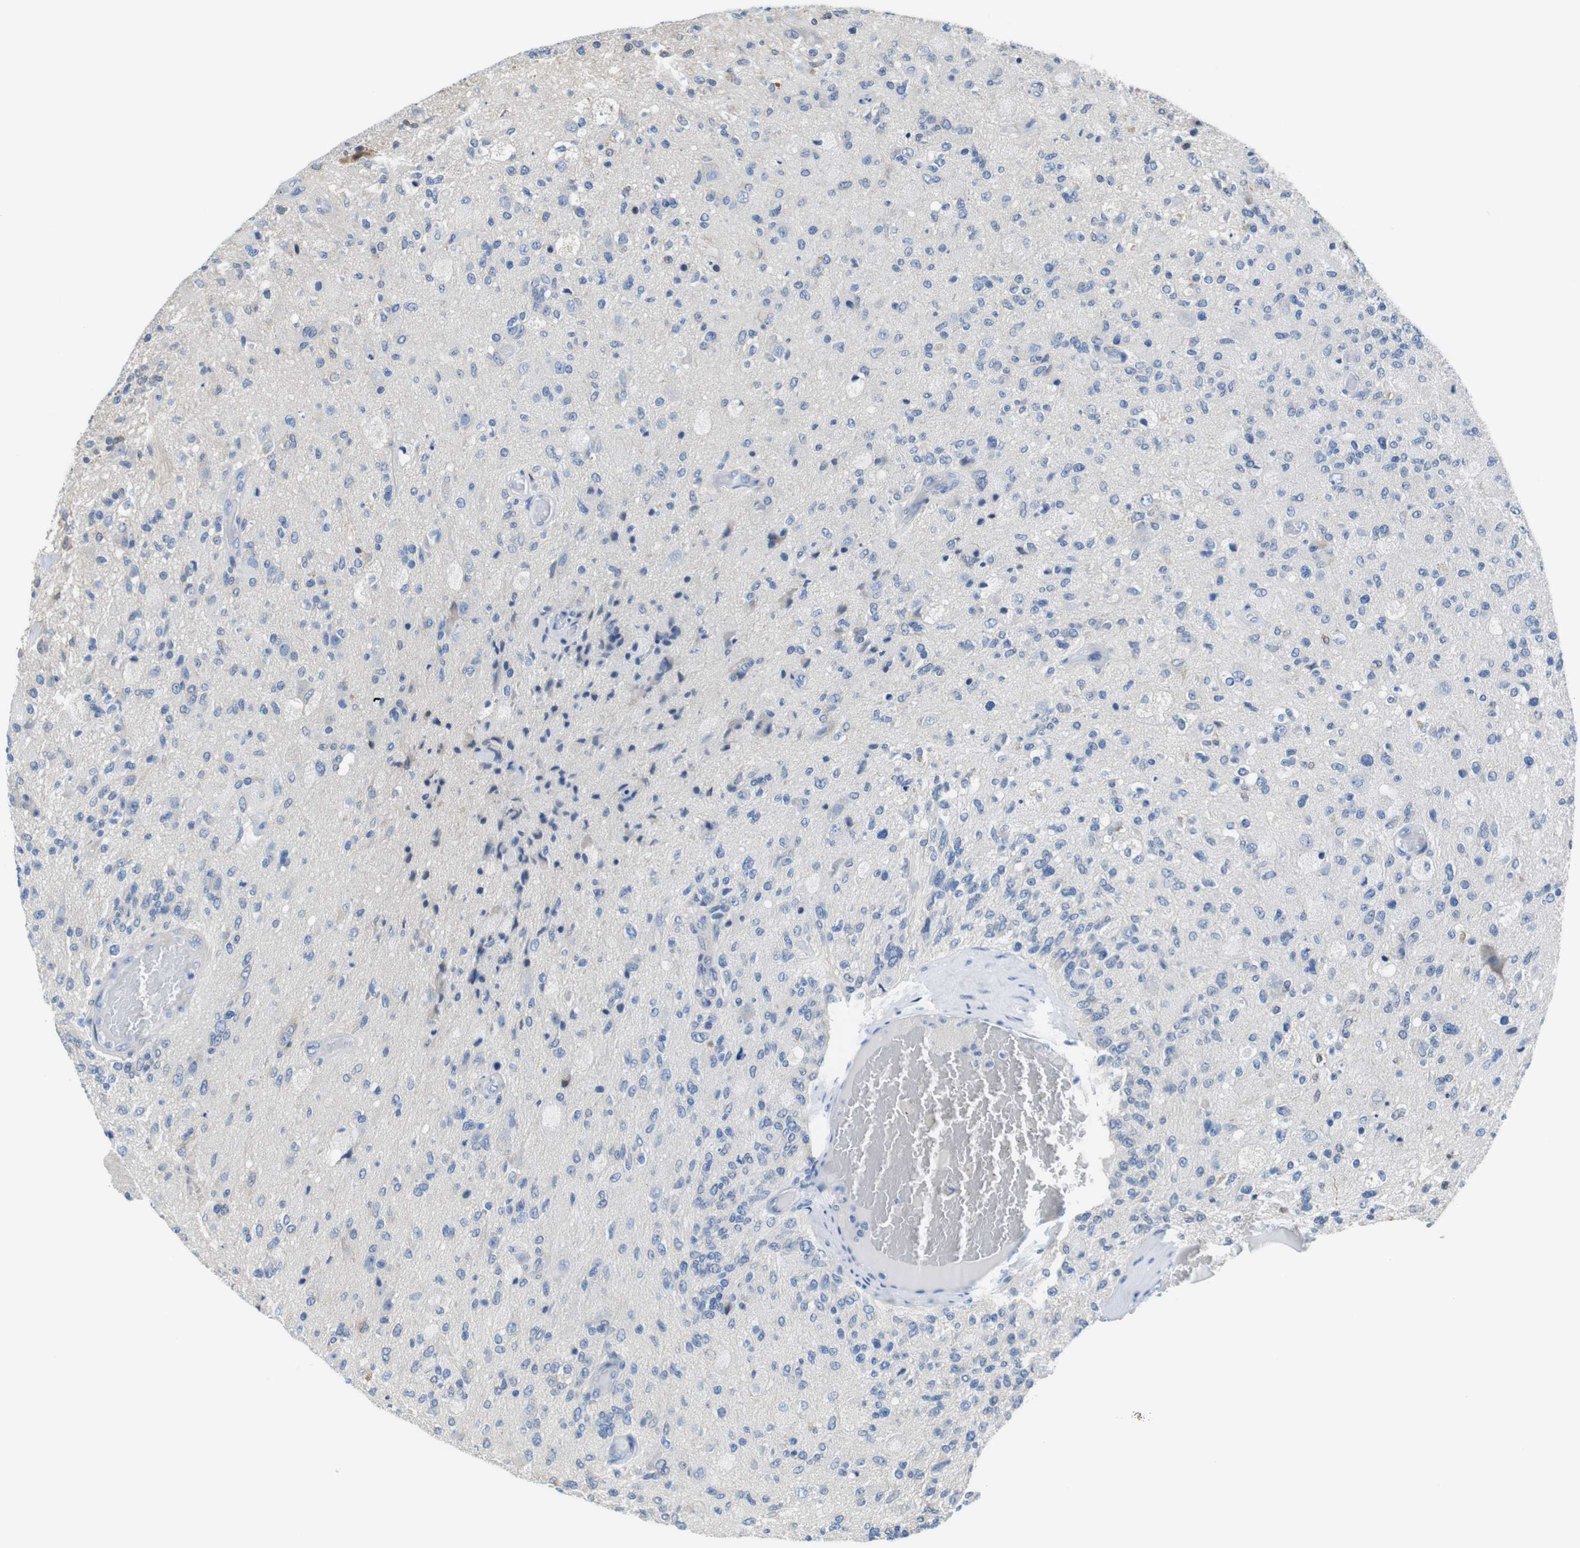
{"staining": {"intensity": "negative", "quantity": "none", "location": "none"}, "tissue": "glioma", "cell_type": "Tumor cells", "image_type": "cancer", "snomed": [{"axis": "morphology", "description": "Normal tissue, NOS"}, {"axis": "morphology", "description": "Glioma, malignant, High grade"}, {"axis": "topography", "description": "Cerebral cortex"}], "caption": "A histopathology image of high-grade glioma (malignant) stained for a protein displays no brown staining in tumor cells.", "gene": "CDH8", "patient": {"sex": "male", "age": 77}}